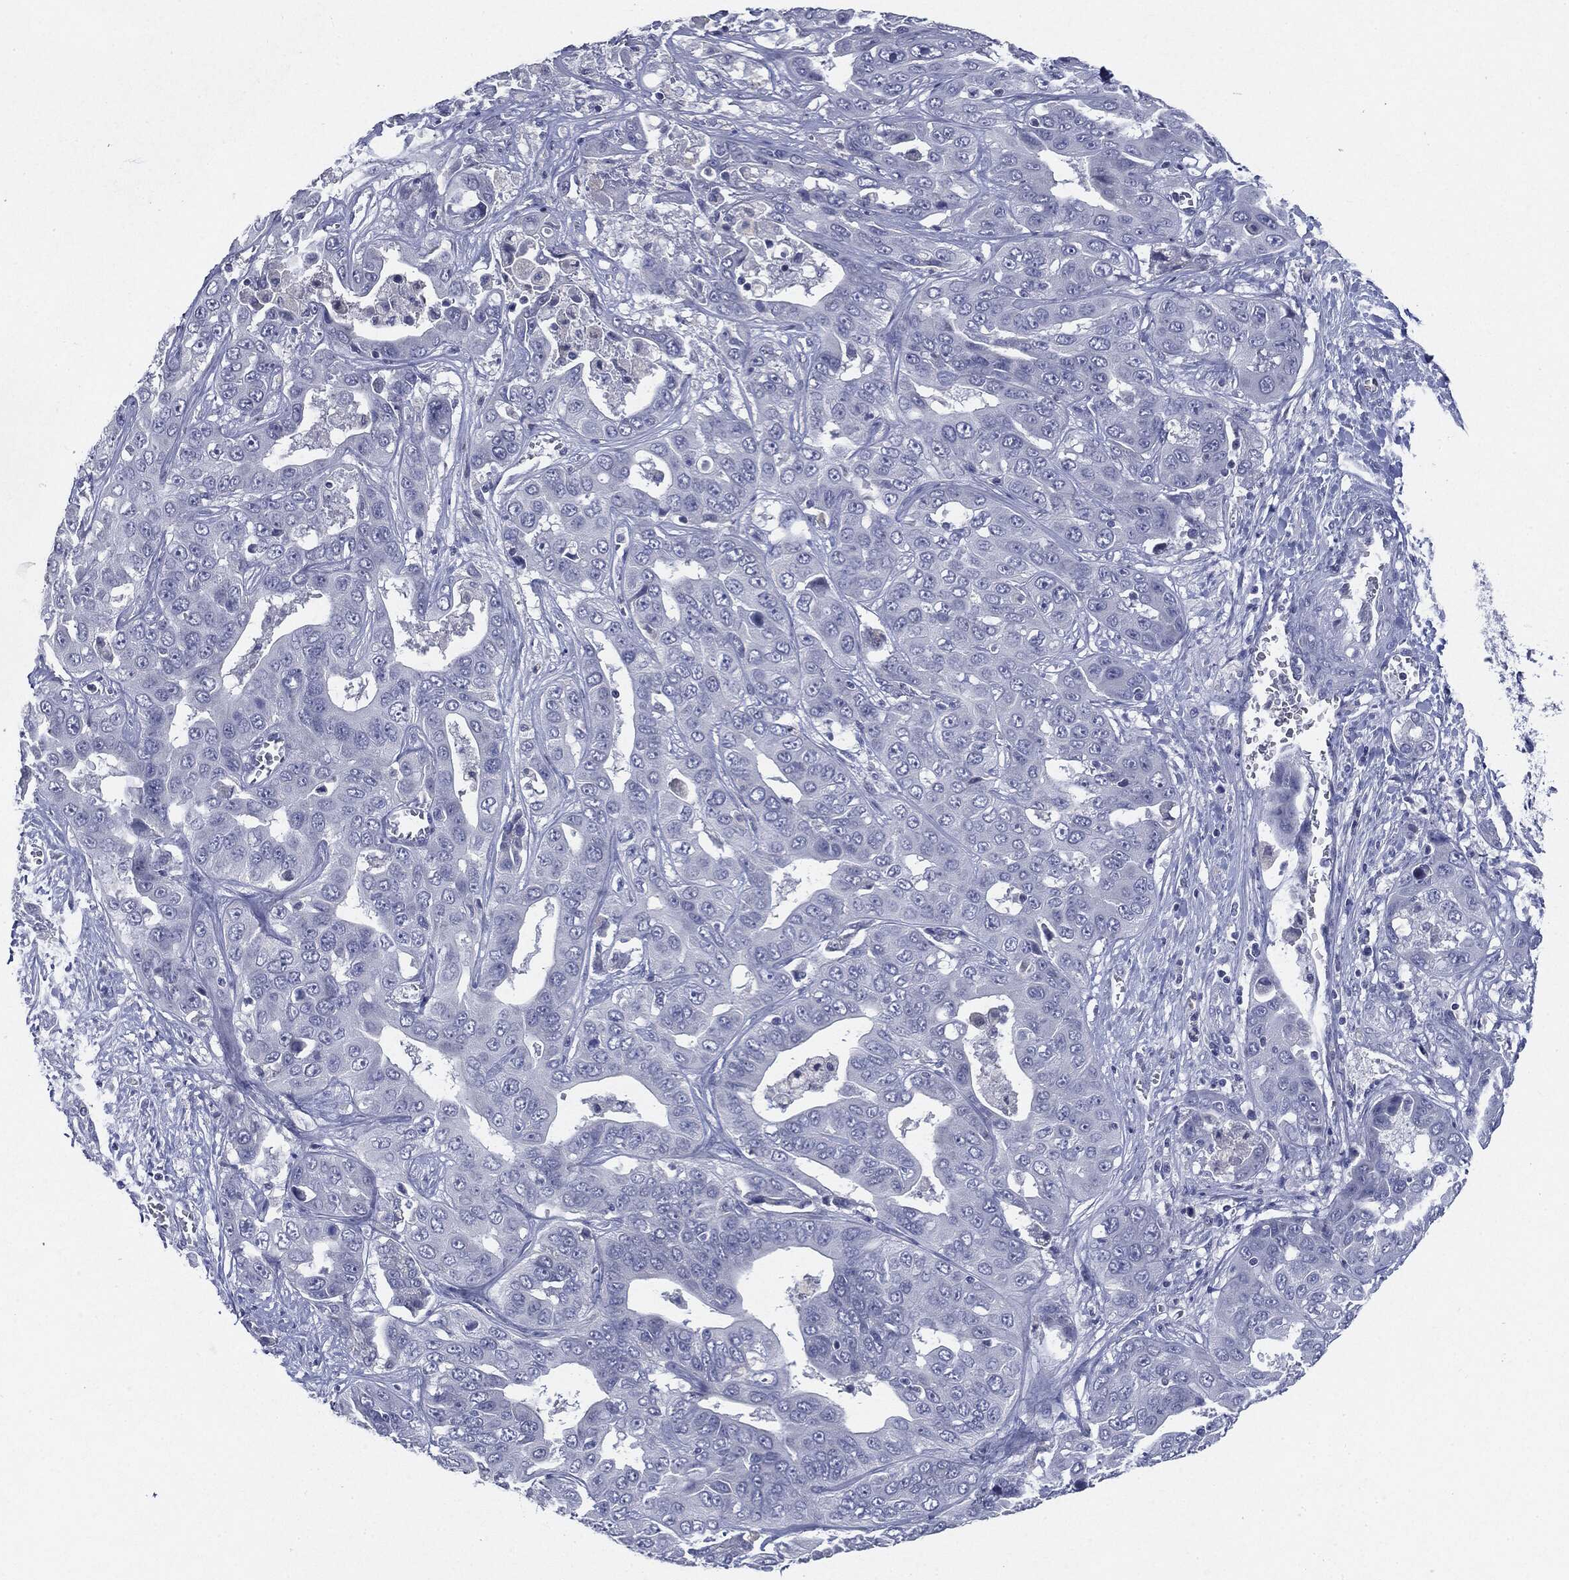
{"staining": {"intensity": "negative", "quantity": "none", "location": "none"}, "tissue": "liver cancer", "cell_type": "Tumor cells", "image_type": "cancer", "snomed": [{"axis": "morphology", "description": "Cholangiocarcinoma"}, {"axis": "topography", "description": "Liver"}], "caption": "There is no significant positivity in tumor cells of liver cholangiocarcinoma.", "gene": "CGB1", "patient": {"sex": "female", "age": 52}}